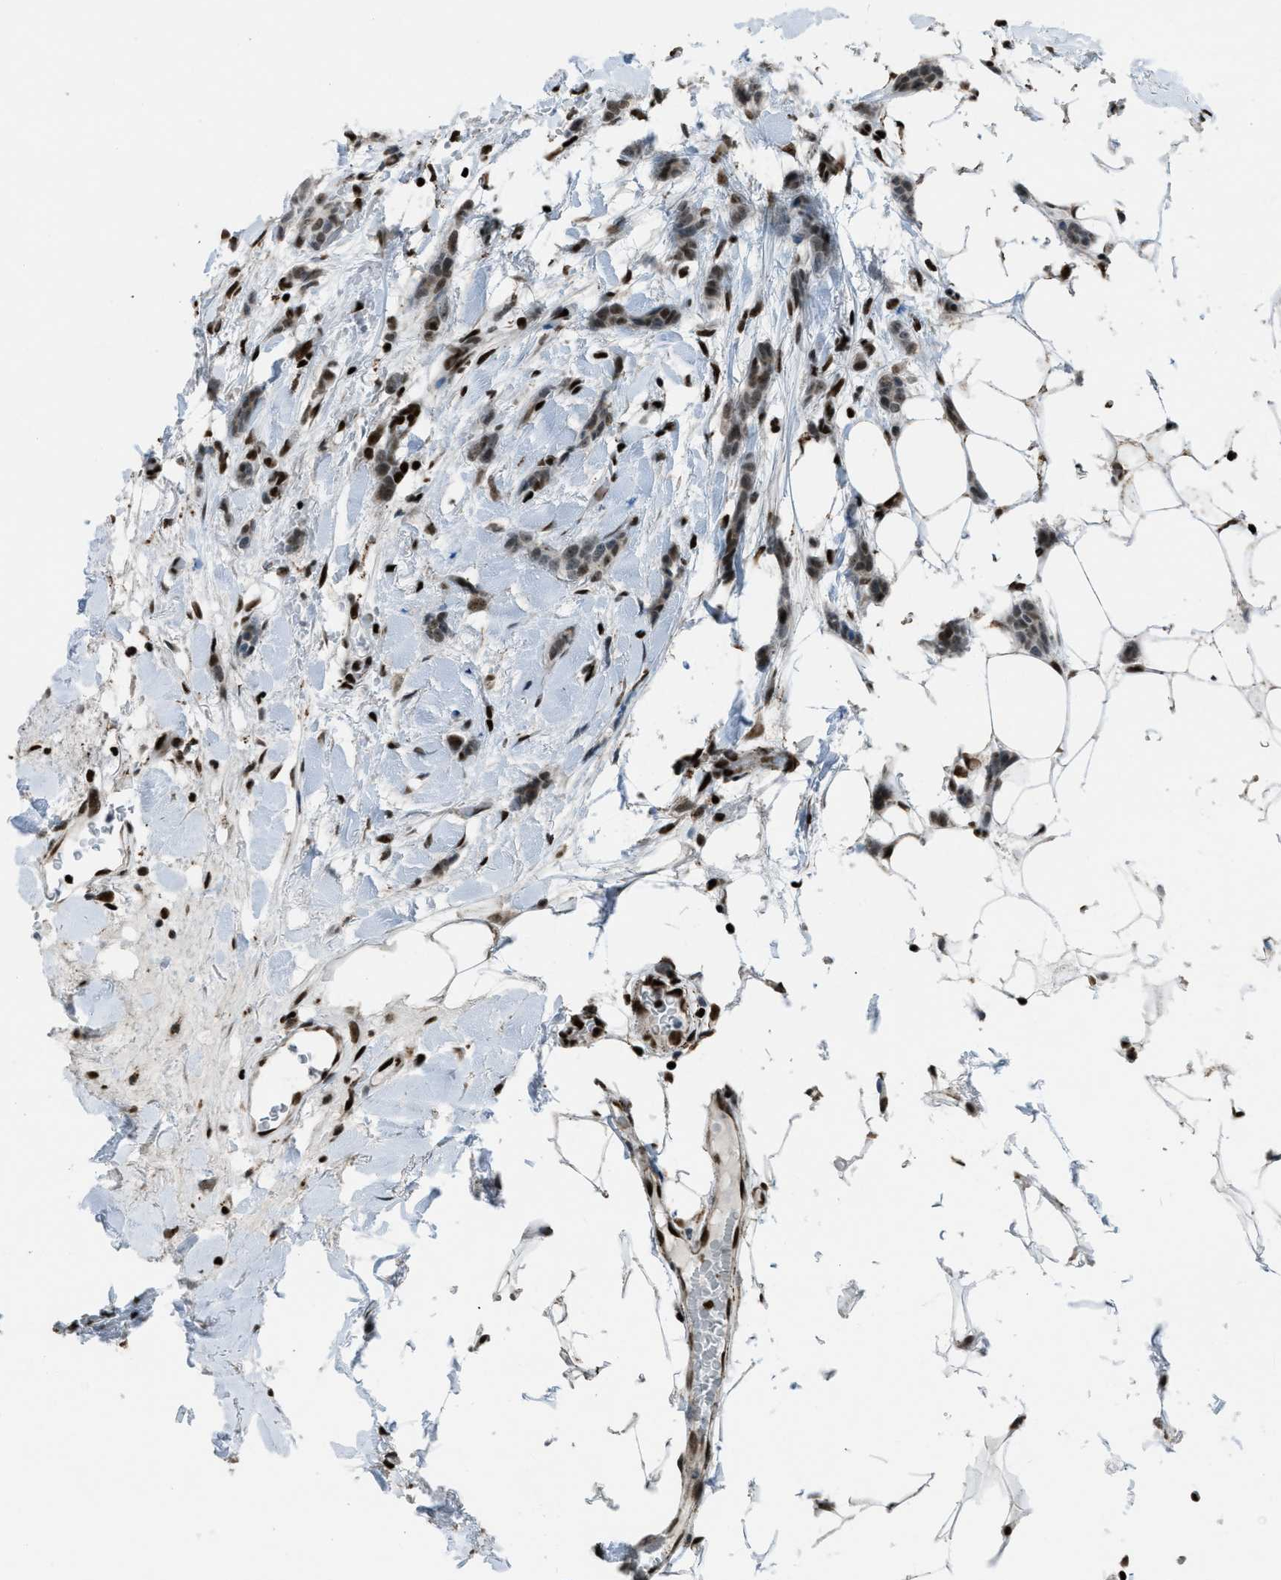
{"staining": {"intensity": "moderate", "quantity": ">75%", "location": "nuclear"}, "tissue": "breast cancer", "cell_type": "Tumor cells", "image_type": "cancer", "snomed": [{"axis": "morphology", "description": "Lobular carcinoma"}, {"axis": "topography", "description": "Skin"}, {"axis": "topography", "description": "Breast"}], "caption": "Brown immunohistochemical staining in human breast cancer (lobular carcinoma) demonstrates moderate nuclear staining in about >75% of tumor cells.", "gene": "SLFN5", "patient": {"sex": "female", "age": 46}}